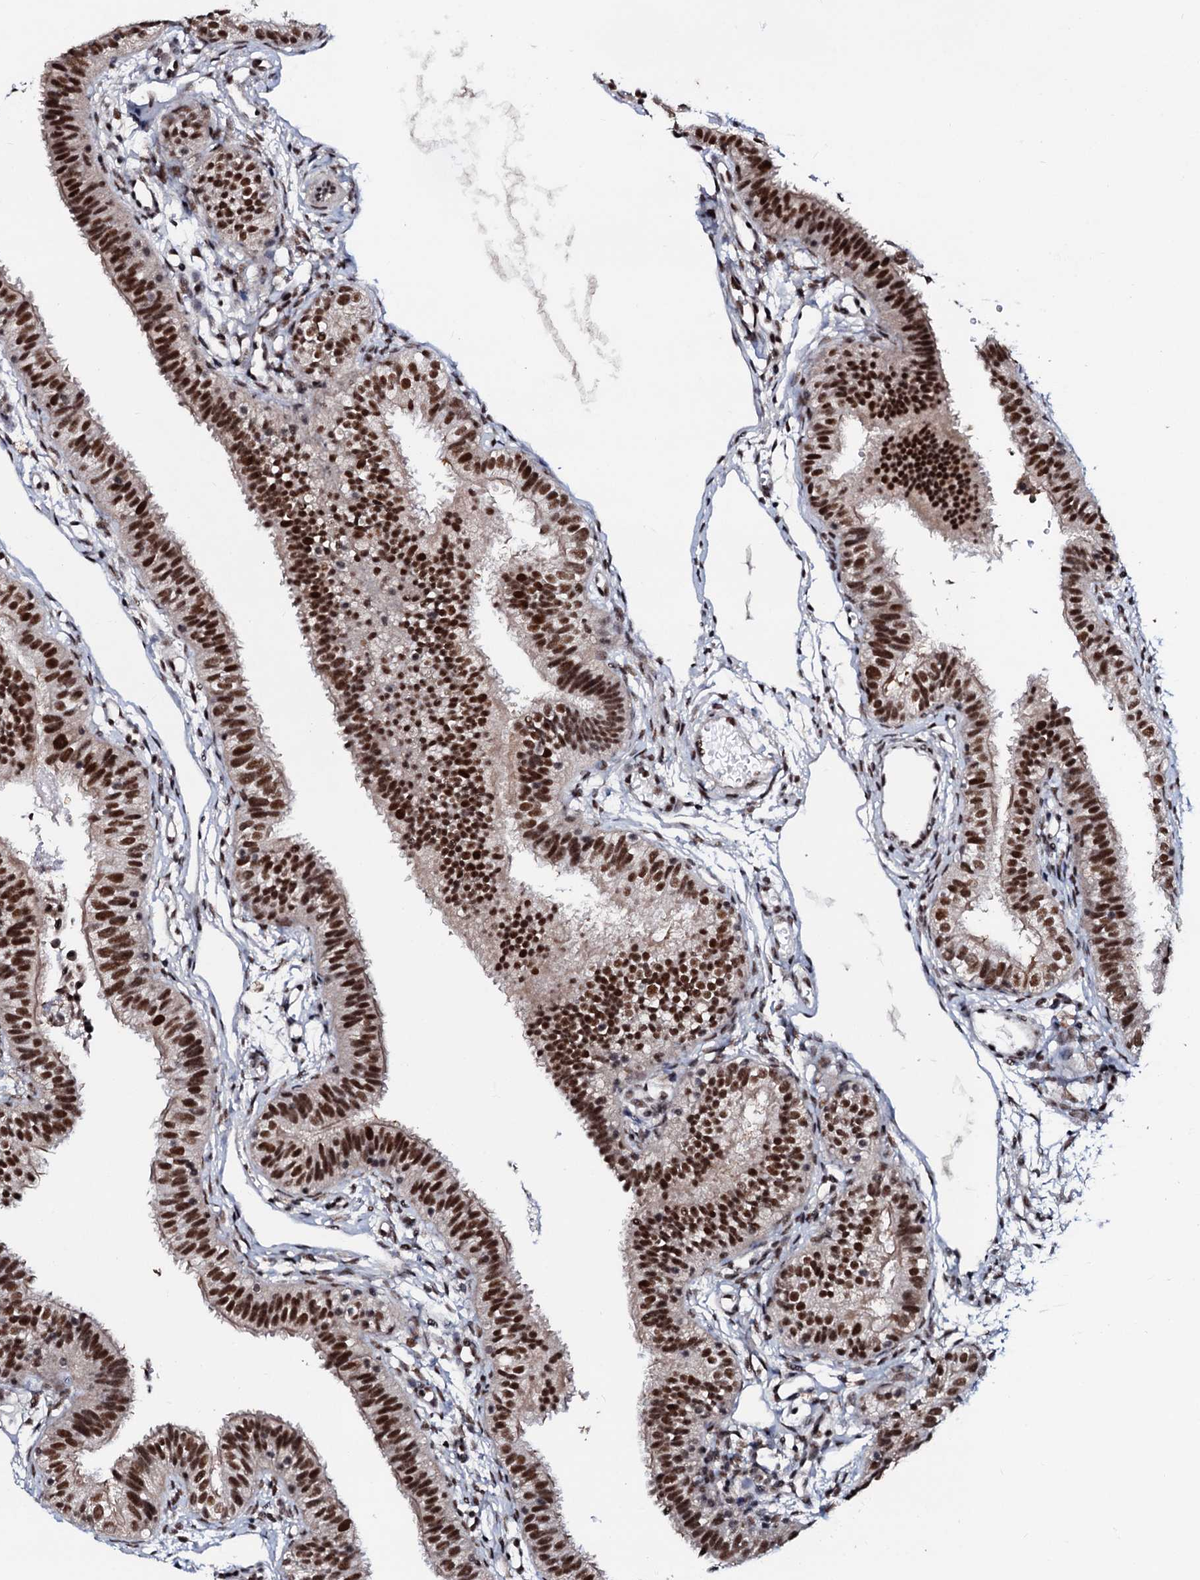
{"staining": {"intensity": "strong", "quantity": ">75%", "location": "nuclear"}, "tissue": "fallopian tube", "cell_type": "Glandular cells", "image_type": "normal", "snomed": [{"axis": "morphology", "description": "Normal tissue, NOS"}, {"axis": "topography", "description": "Fallopian tube"}], "caption": "This micrograph displays immunohistochemistry staining of unremarkable fallopian tube, with high strong nuclear expression in approximately >75% of glandular cells.", "gene": "PRPF18", "patient": {"sex": "female", "age": 35}}